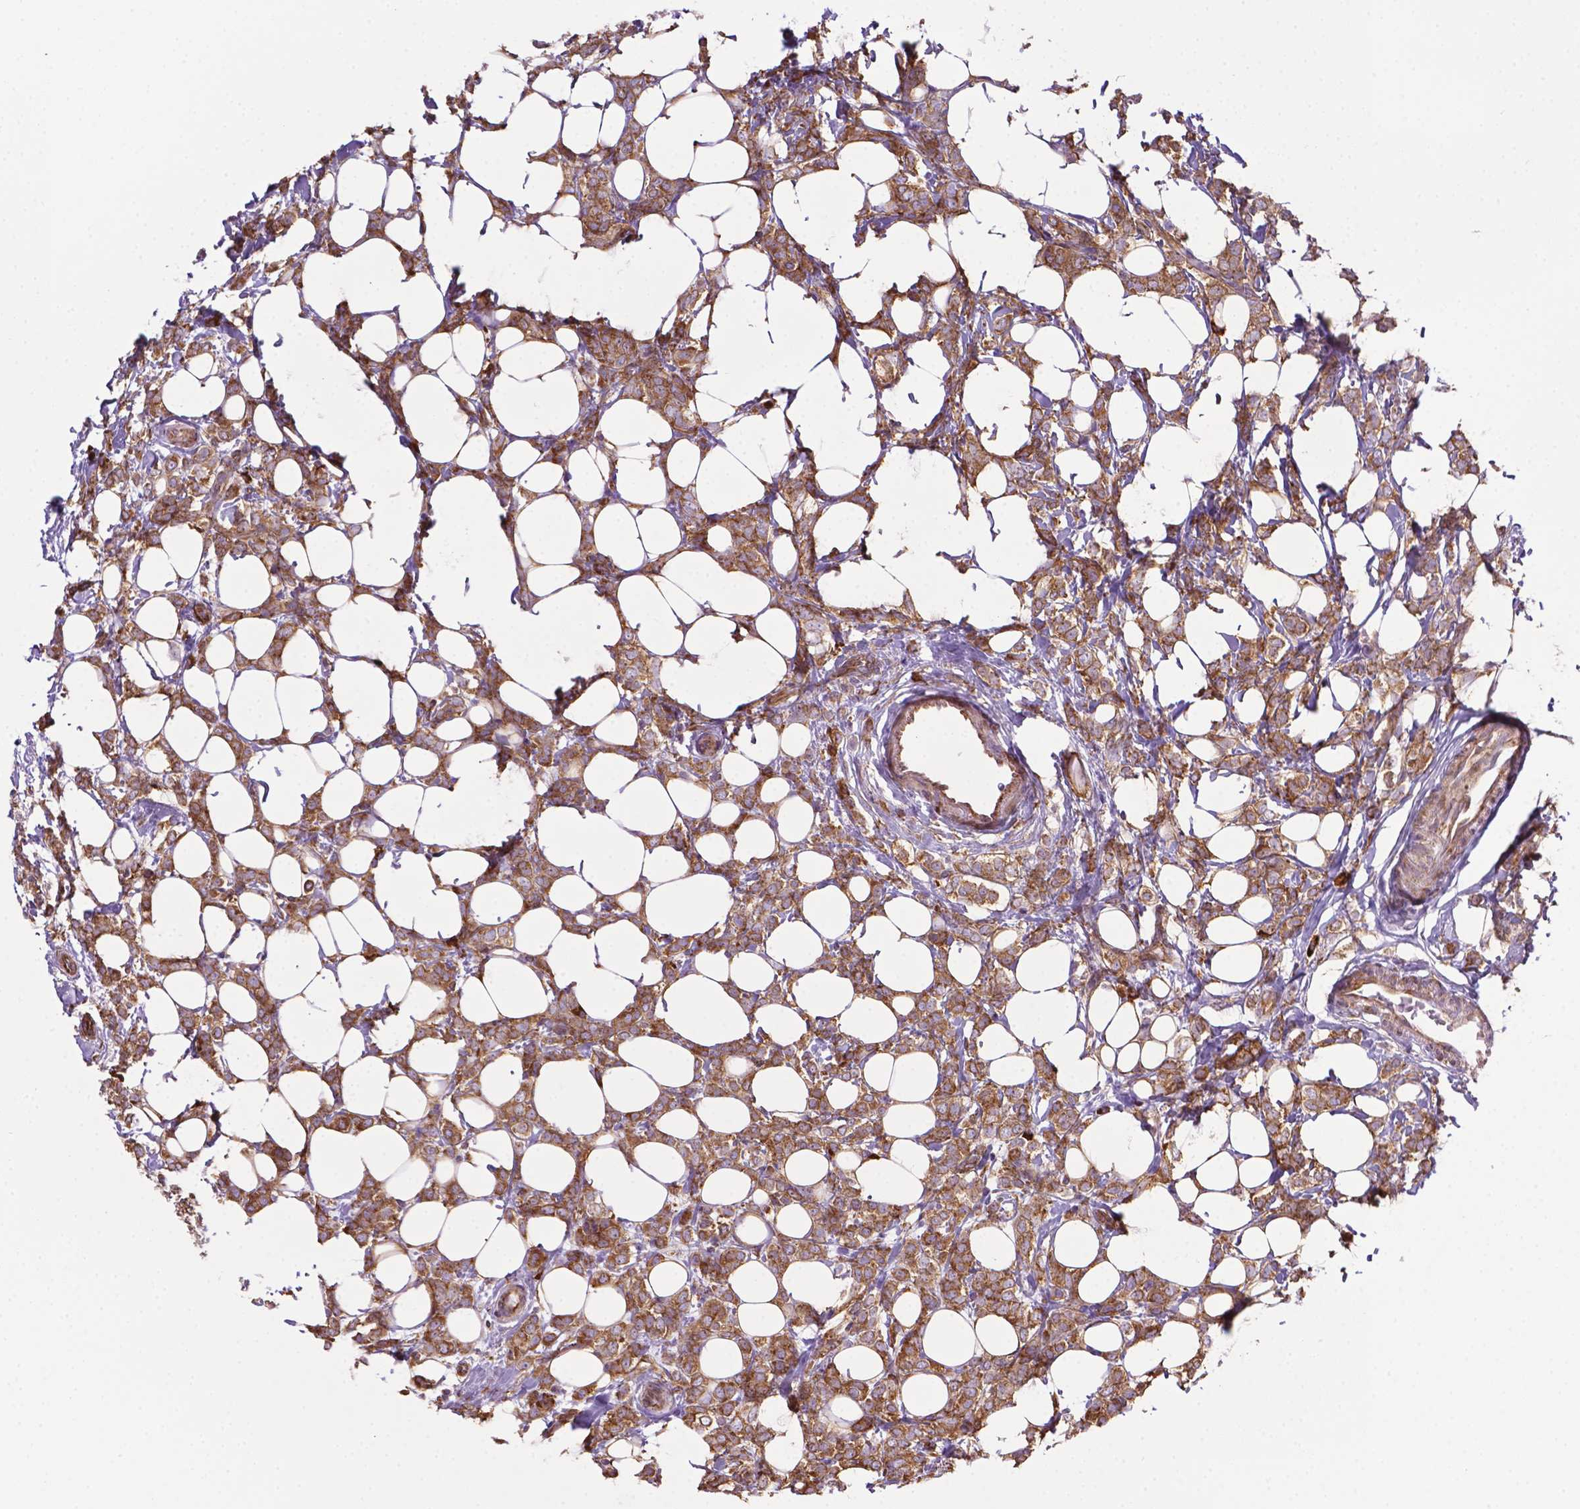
{"staining": {"intensity": "moderate", "quantity": ">75%", "location": "cytoplasmic/membranous"}, "tissue": "breast cancer", "cell_type": "Tumor cells", "image_type": "cancer", "snomed": [{"axis": "morphology", "description": "Lobular carcinoma"}, {"axis": "topography", "description": "Breast"}], "caption": "A histopathology image of breast cancer stained for a protein shows moderate cytoplasmic/membranous brown staining in tumor cells.", "gene": "RPL29", "patient": {"sex": "female", "age": 49}}